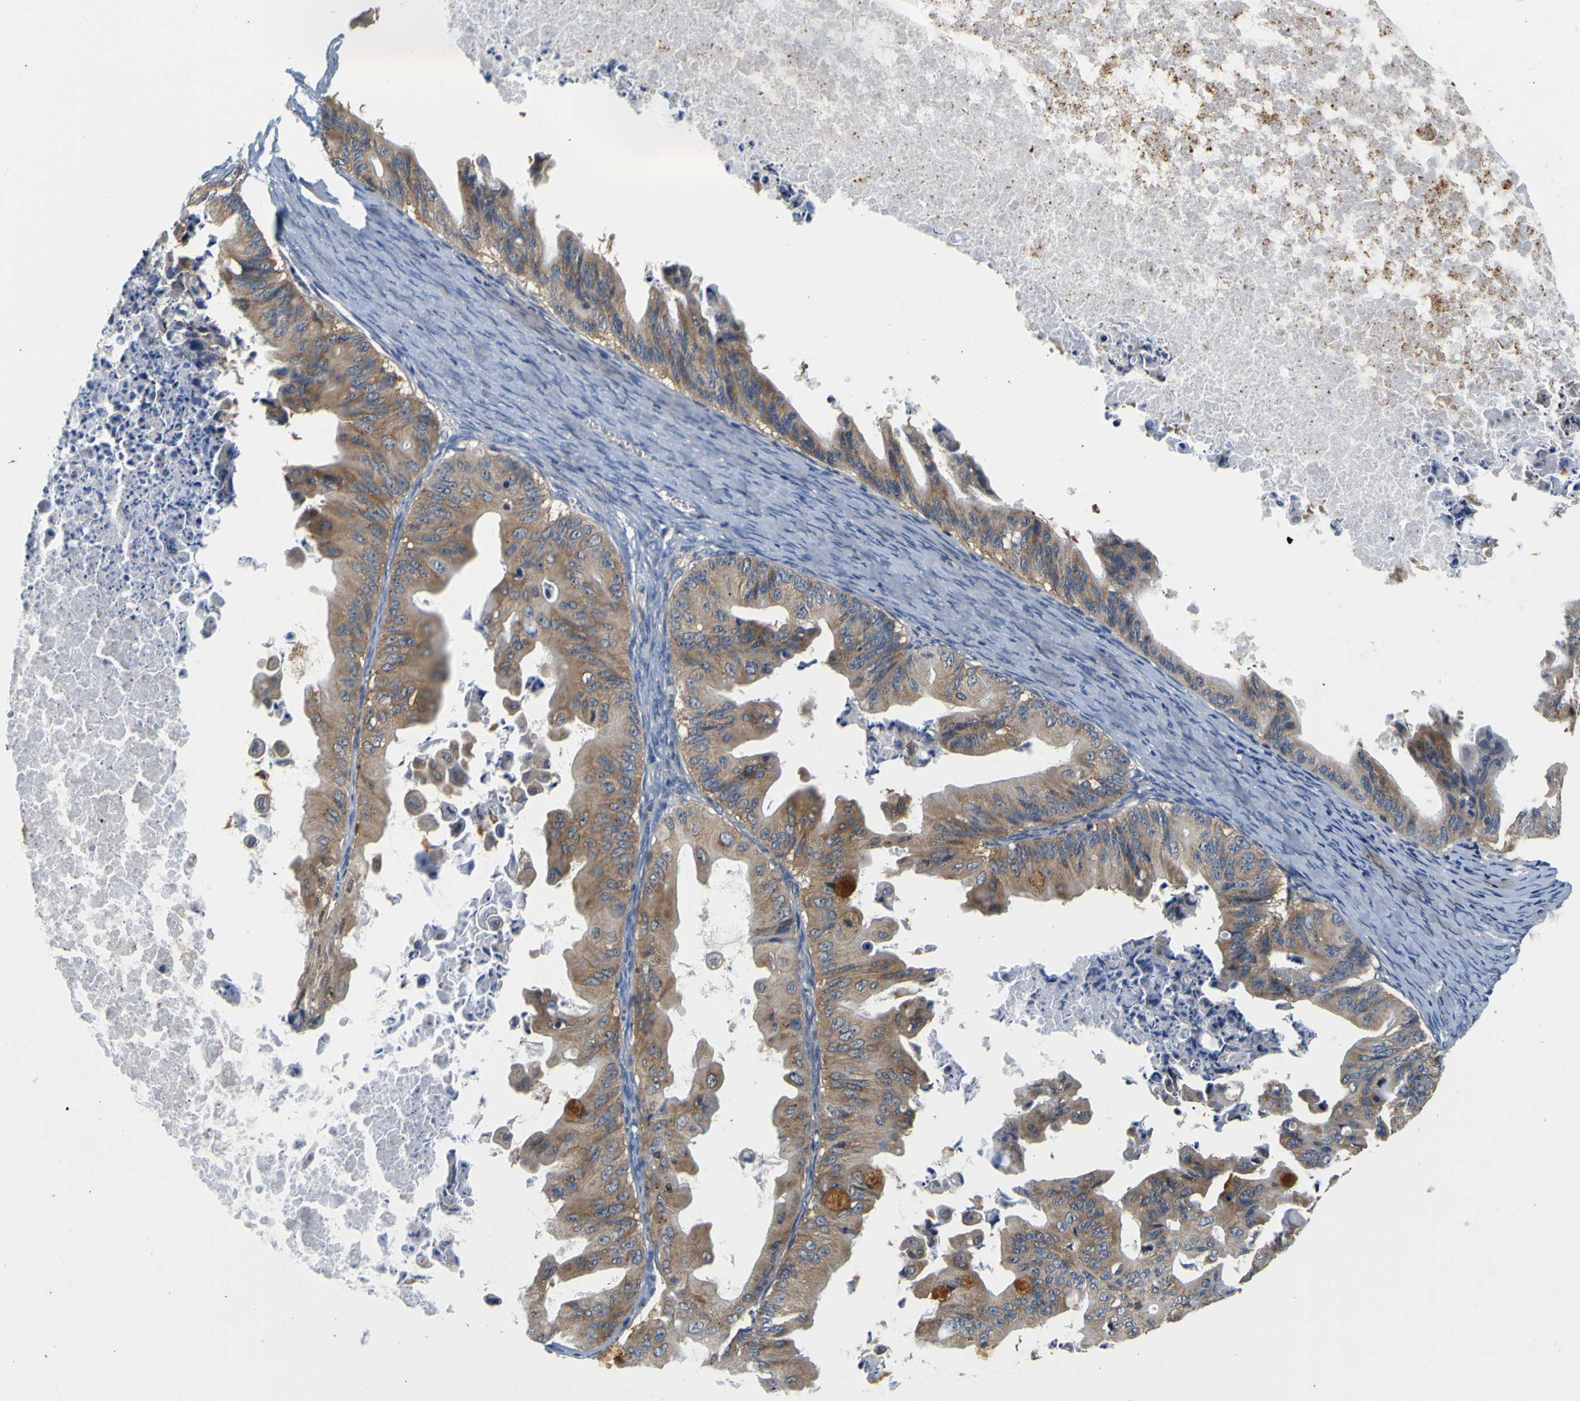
{"staining": {"intensity": "moderate", "quantity": ">75%", "location": "cytoplasmic/membranous"}, "tissue": "ovarian cancer", "cell_type": "Tumor cells", "image_type": "cancer", "snomed": [{"axis": "morphology", "description": "Cystadenocarcinoma, mucinous, NOS"}, {"axis": "topography", "description": "Ovary"}], "caption": "This is a micrograph of immunohistochemistry (IHC) staining of mucinous cystadenocarcinoma (ovarian), which shows moderate positivity in the cytoplasmic/membranous of tumor cells.", "gene": "TNIK", "patient": {"sex": "female", "age": 37}}